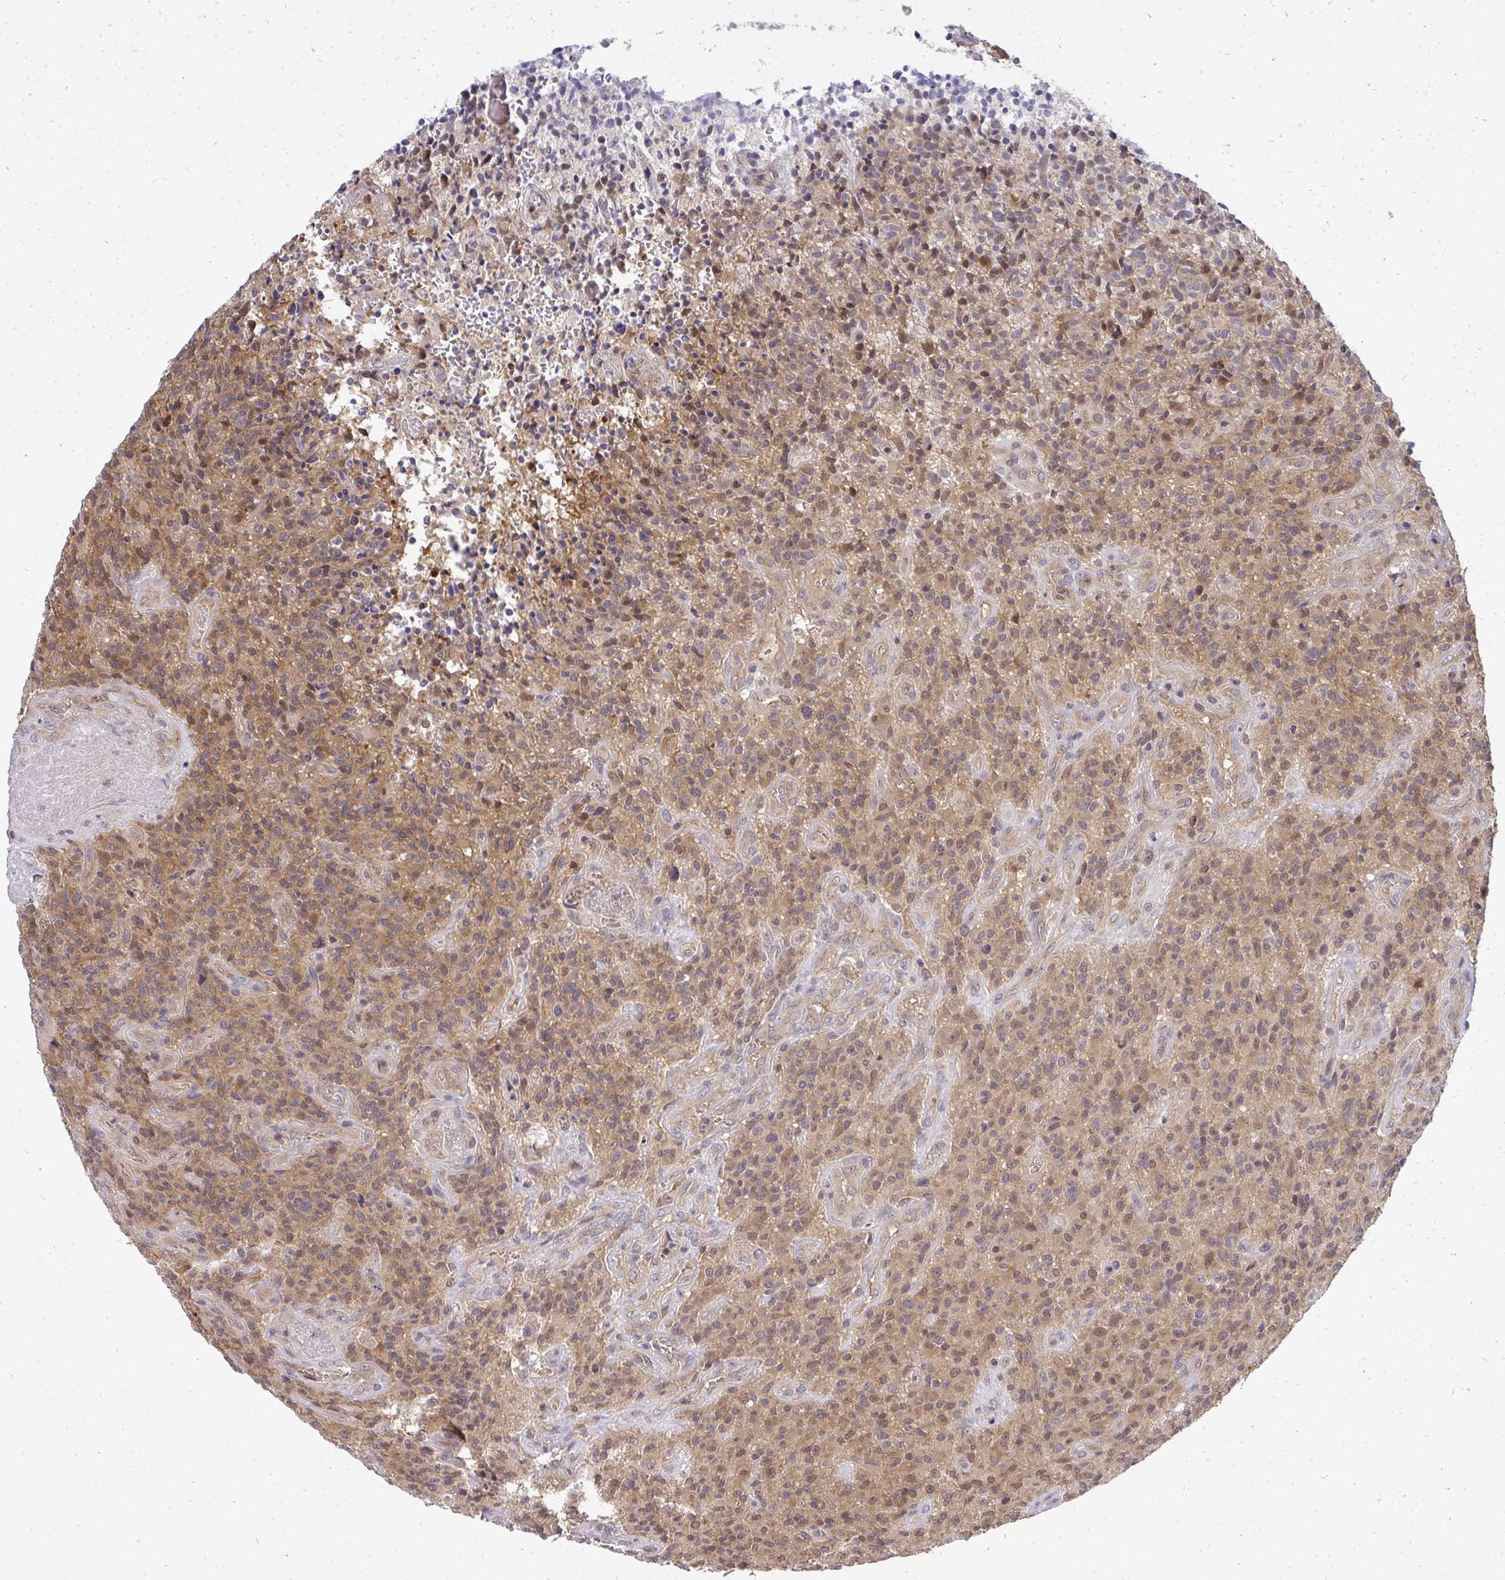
{"staining": {"intensity": "weak", "quantity": ">75%", "location": "cytoplasmic/membranous"}, "tissue": "glioma", "cell_type": "Tumor cells", "image_type": "cancer", "snomed": [{"axis": "morphology", "description": "Glioma, malignant, High grade"}, {"axis": "topography", "description": "Brain"}], "caption": "Protein staining of high-grade glioma (malignant) tissue displays weak cytoplasmic/membranous staining in about >75% of tumor cells.", "gene": "HDHD2", "patient": {"sex": "male", "age": 76}}